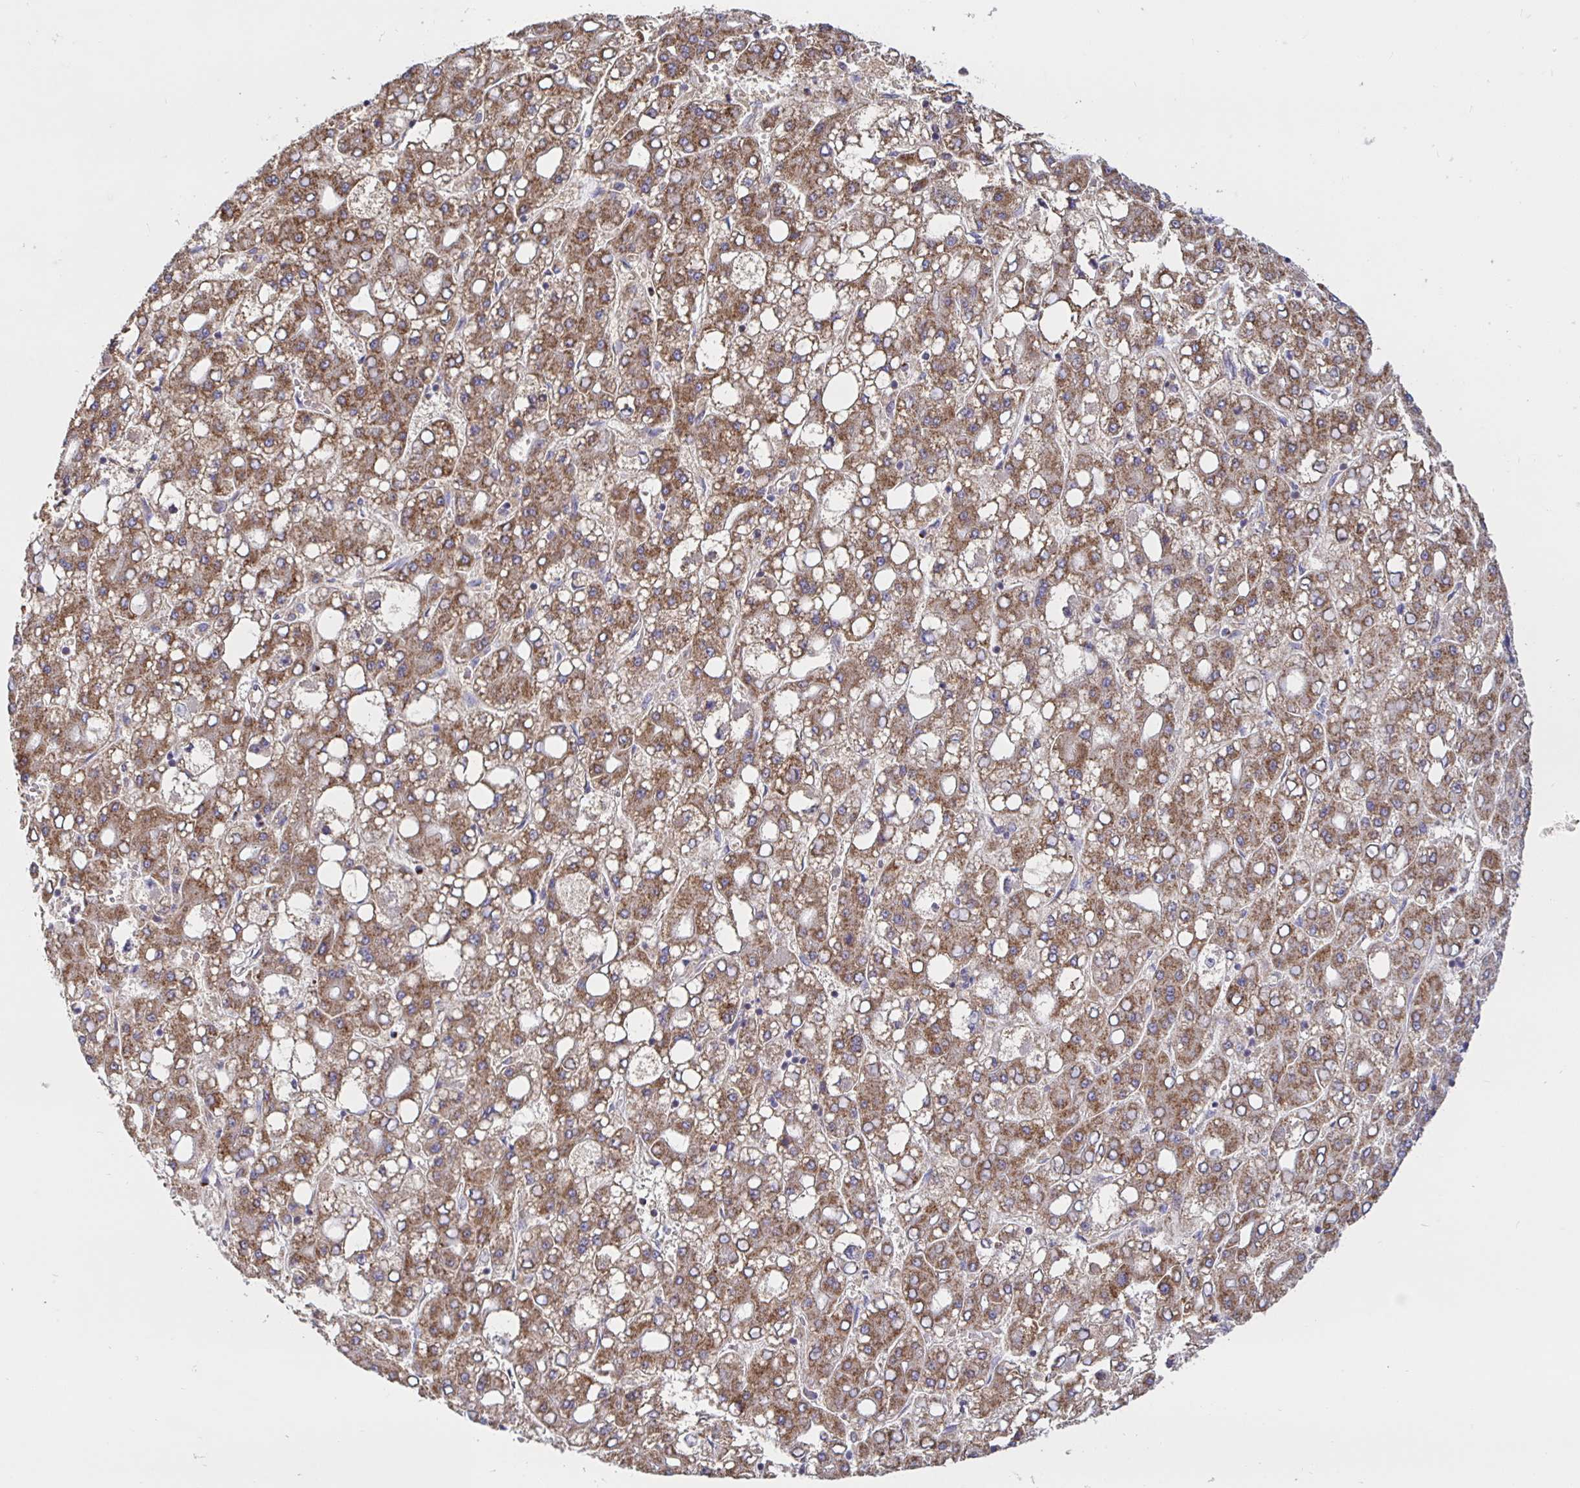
{"staining": {"intensity": "moderate", "quantity": ">75%", "location": "cytoplasmic/membranous"}, "tissue": "liver cancer", "cell_type": "Tumor cells", "image_type": "cancer", "snomed": [{"axis": "morphology", "description": "Carcinoma, Hepatocellular, NOS"}, {"axis": "topography", "description": "Liver"}], "caption": "Protein positivity by immunohistochemistry (IHC) demonstrates moderate cytoplasmic/membranous expression in about >75% of tumor cells in liver cancer.", "gene": "PRDX3", "patient": {"sex": "male", "age": 65}}